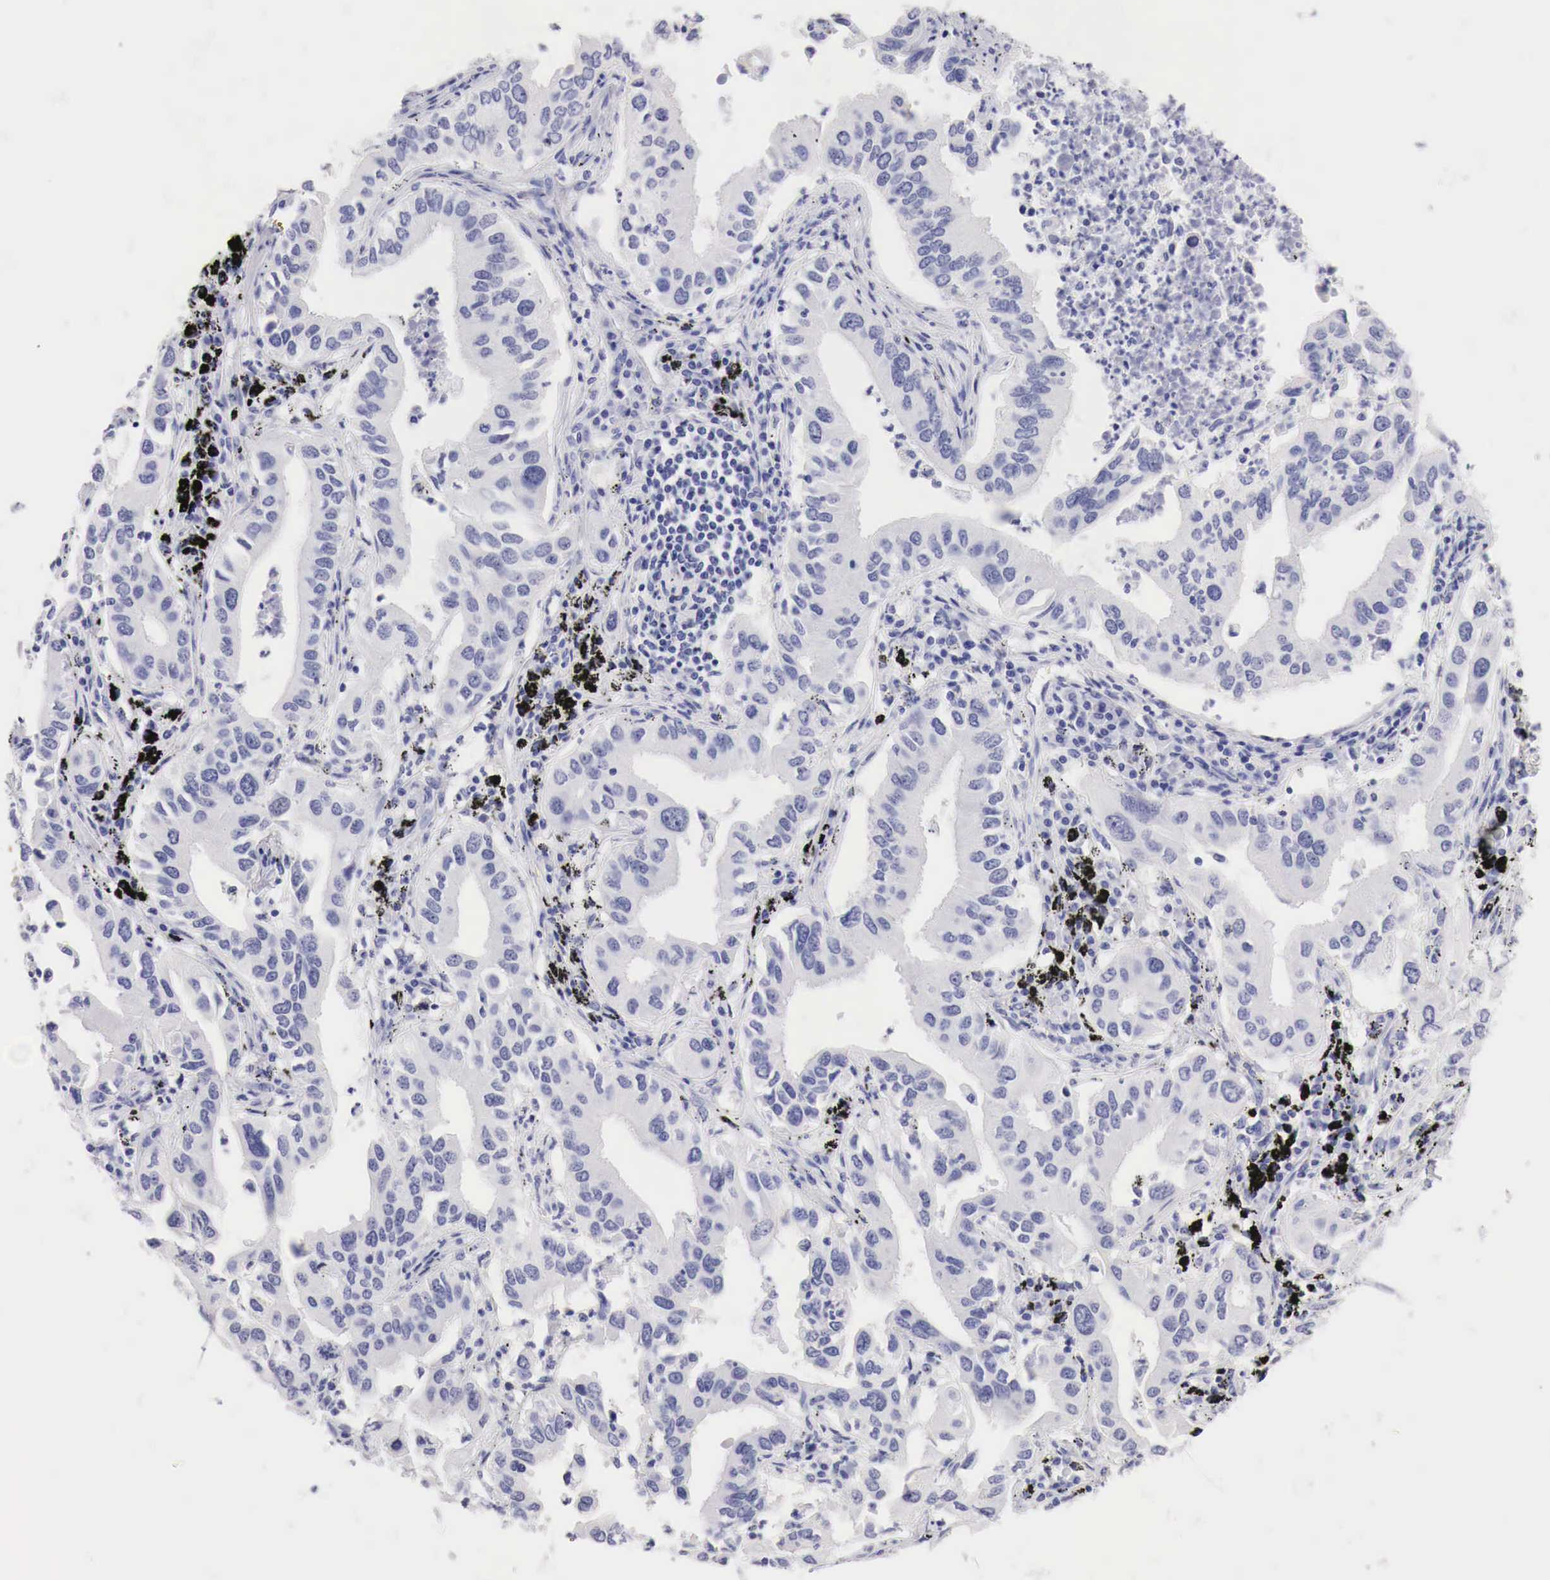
{"staining": {"intensity": "negative", "quantity": "none", "location": "none"}, "tissue": "lung cancer", "cell_type": "Tumor cells", "image_type": "cancer", "snomed": [{"axis": "morphology", "description": "Adenocarcinoma, NOS"}, {"axis": "topography", "description": "Lung"}], "caption": "High magnification brightfield microscopy of lung adenocarcinoma stained with DAB (brown) and counterstained with hematoxylin (blue): tumor cells show no significant expression.", "gene": "TYR", "patient": {"sex": "male", "age": 48}}